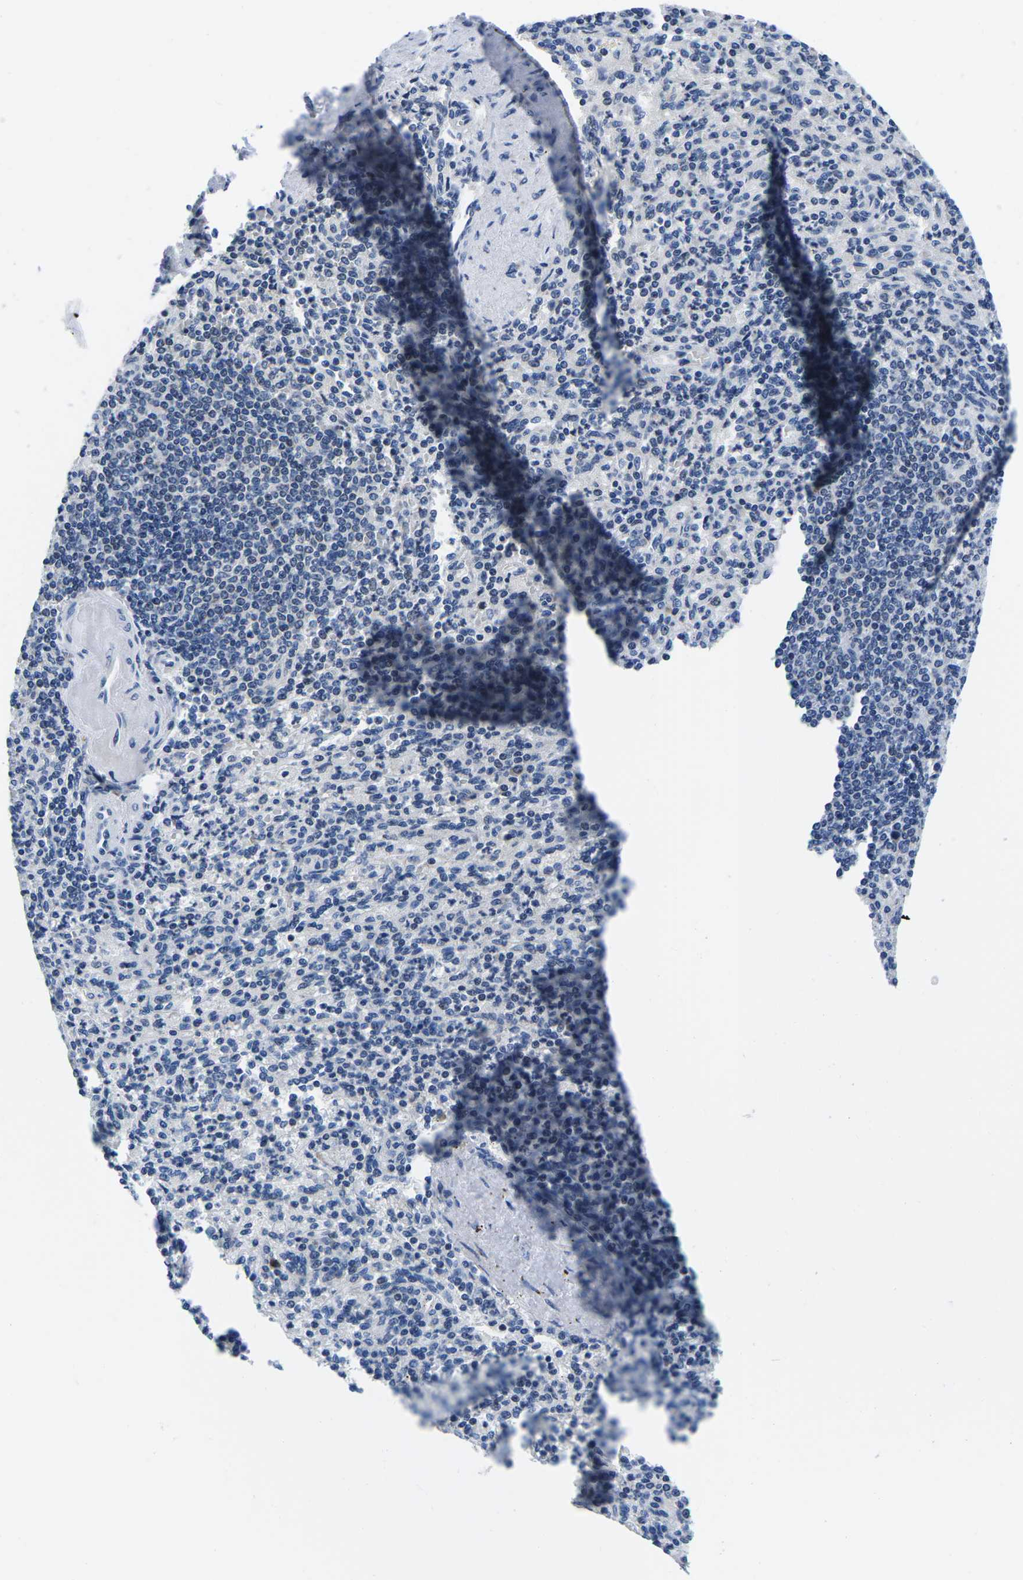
{"staining": {"intensity": "moderate", "quantity": "<25%", "location": "nuclear"}, "tissue": "spleen", "cell_type": "Cells in red pulp", "image_type": "normal", "snomed": [{"axis": "morphology", "description": "Normal tissue, NOS"}, {"axis": "topography", "description": "Spleen"}], "caption": "Protein staining by IHC exhibits moderate nuclear expression in about <25% of cells in red pulp in benign spleen. The protein is stained brown, and the nuclei are stained in blue (DAB (3,3'-diaminobenzidine) IHC with brightfield microscopy, high magnification).", "gene": "CDC73", "patient": {"sex": "female", "age": 74}}